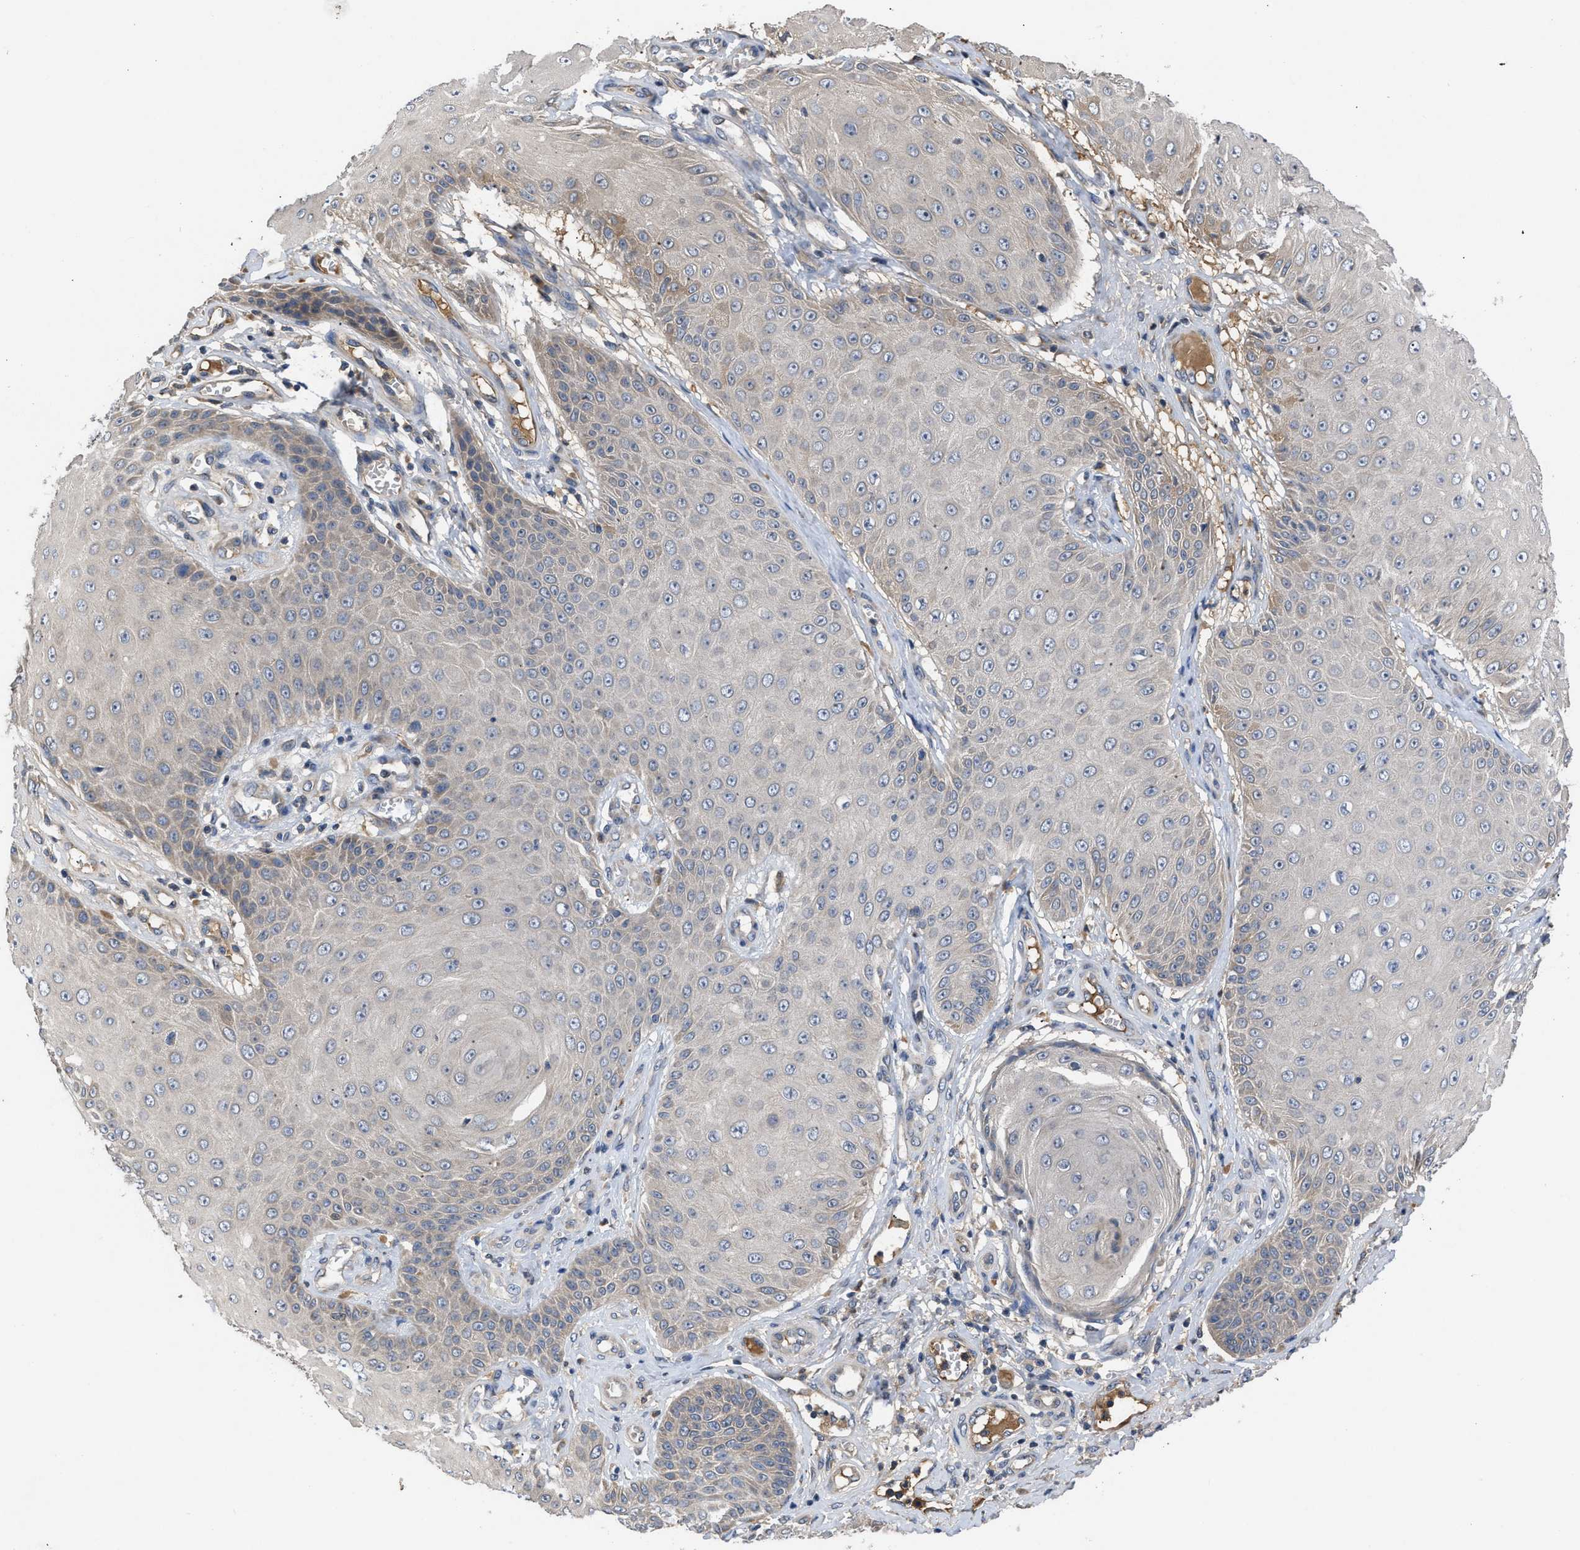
{"staining": {"intensity": "negative", "quantity": "none", "location": "none"}, "tissue": "skin cancer", "cell_type": "Tumor cells", "image_type": "cancer", "snomed": [{"axis": "morphology", "description": "Squamous cell carcinoma, NOS"}, {"axis": "topography", "description": "Skin"}], "caption": "A micrograph of skin squamous cell carcinoma stained for a protein exhibits no brown staining in tumor cells.", "gene": "VPS4A", "patient": {"sex": "male", "age": 74}}